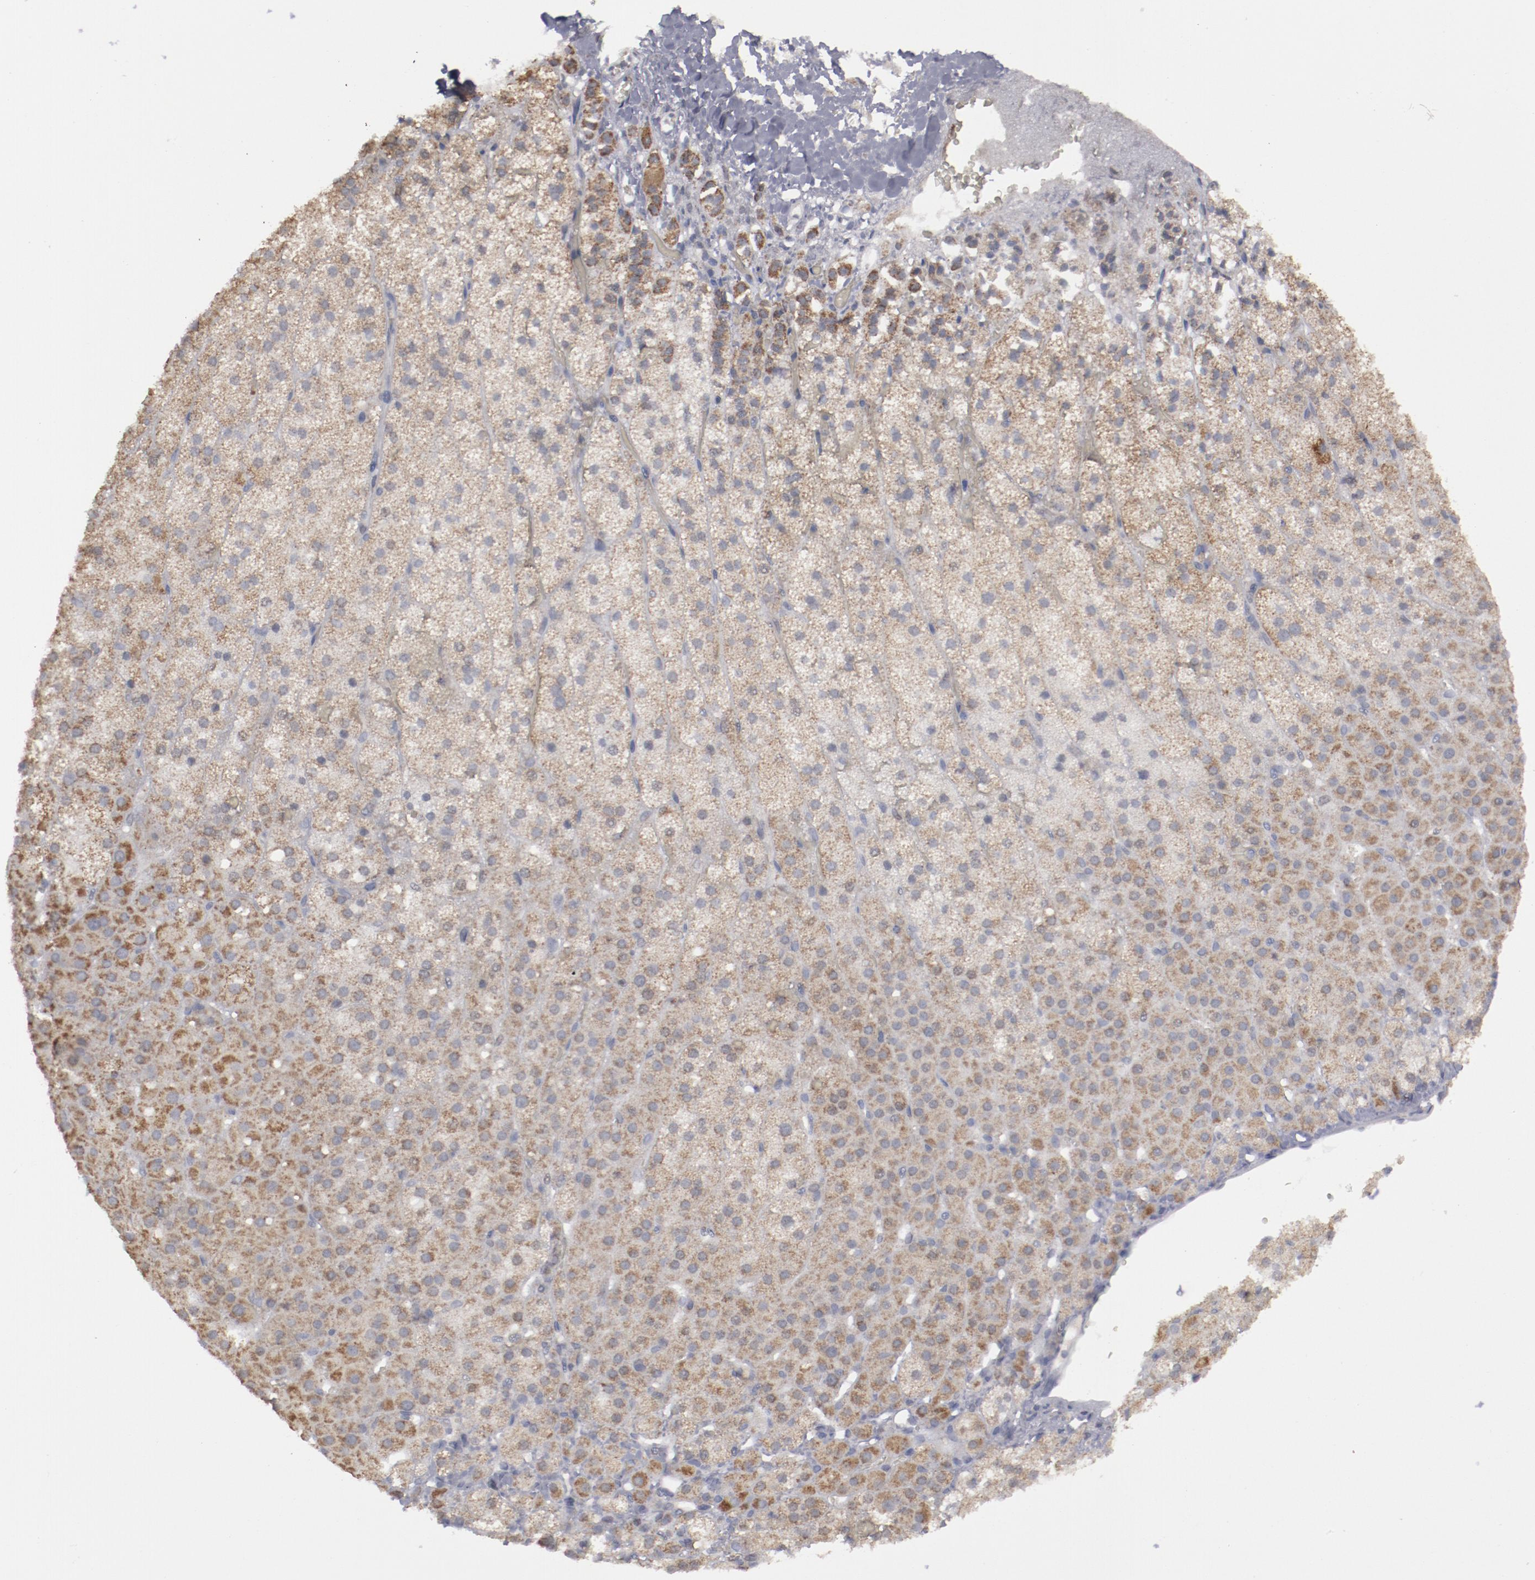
{"staining": {"intensity": "moderate", "quantity": ">75%", "location": "cytoplasmic/membranous"}, "tissue": "adrenal gland", "cell_type": "Glandular cells", "image_type": "normal", "snomed": [{"axis": "morphology", "description": "Normal tissue, NOS"}, {"axis": "topography", "description": "Adrenal gland"}], "caption": "DAB immunohistochemical staining of normal human adrenal gland demonstrates moderate cytoplasmic/membranous protein positivity in about >75% of glandular cells.", "gene": "MYOM2", "patient": {"sex": "male", "age": 35}}